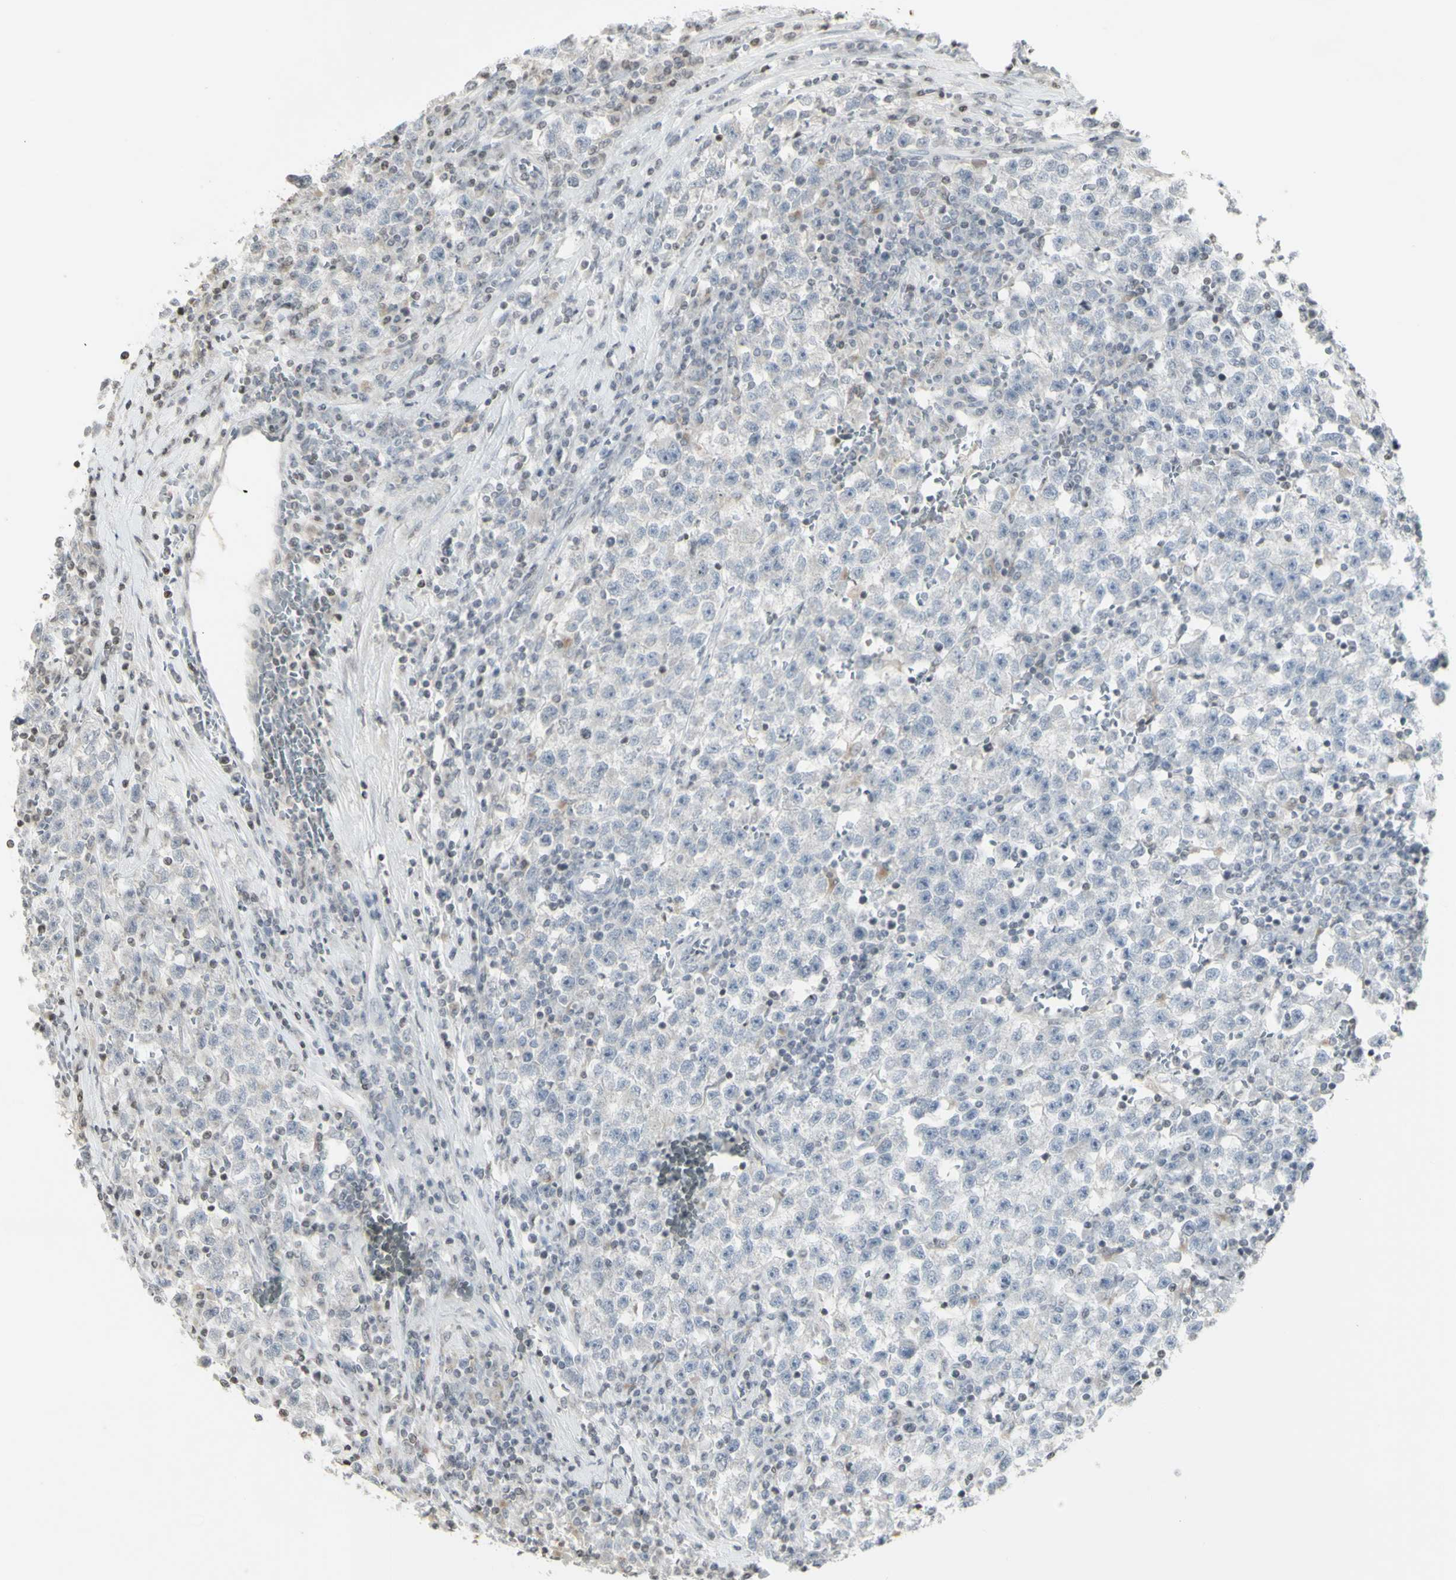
{"staining": {"intensity": "negative", "quantity": "none", "location": "none"}, "tissue": "testis cancer", "cell_type": "Tumor cells", "image_type": "cancer", "snomed": [{"axis": "morphology", "description": "Seminoma, NOS"}, {"axis": "topography", "description": "Testis"}], "caption": "This is an IHC micrograph of testis seminoma. There is no staining in tumor cells.", "gene": "MUC5AC", "patient": {"sex": "male", "age": 22}}